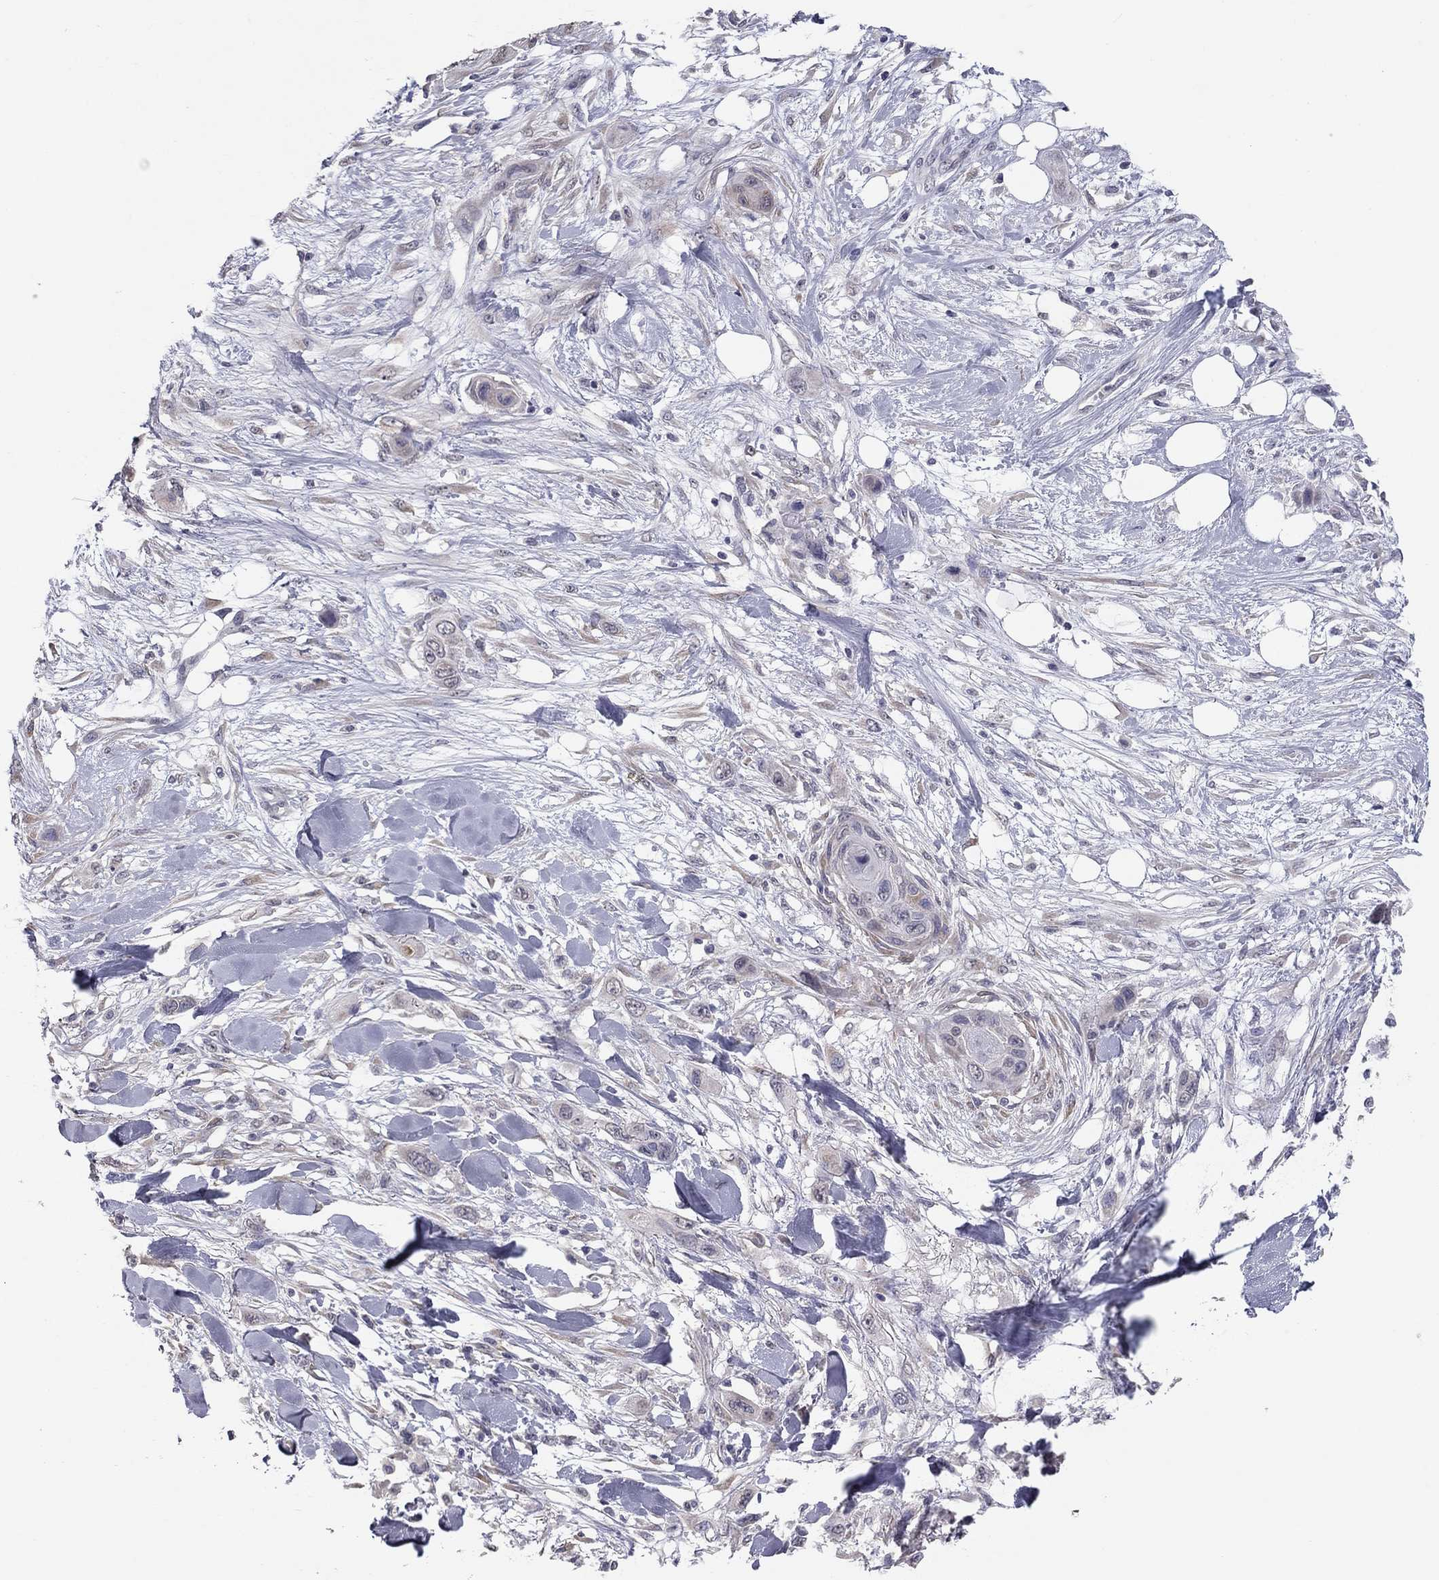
{"staining": {"intensity": "weak", "quantity": "<25%", "location": "cytoplasmic/membranous"}, "tissue": "skin cancer", "cell_type": "Tumor cells", "image_type": "cancer", "snomed": [{"axis": "morphology", "description": "Squamous cell carcinoma, NOS"}, {"axis": "topography", "description": "Skin"}], "caption": "A high-resolution photomicrograph shows IHC staining of skin cancer (squamous cell carcinoma), which shows no significant staining in tumor cells.", "gene": "PRRT2", "patient": {"sex": "male", "age": 79}}